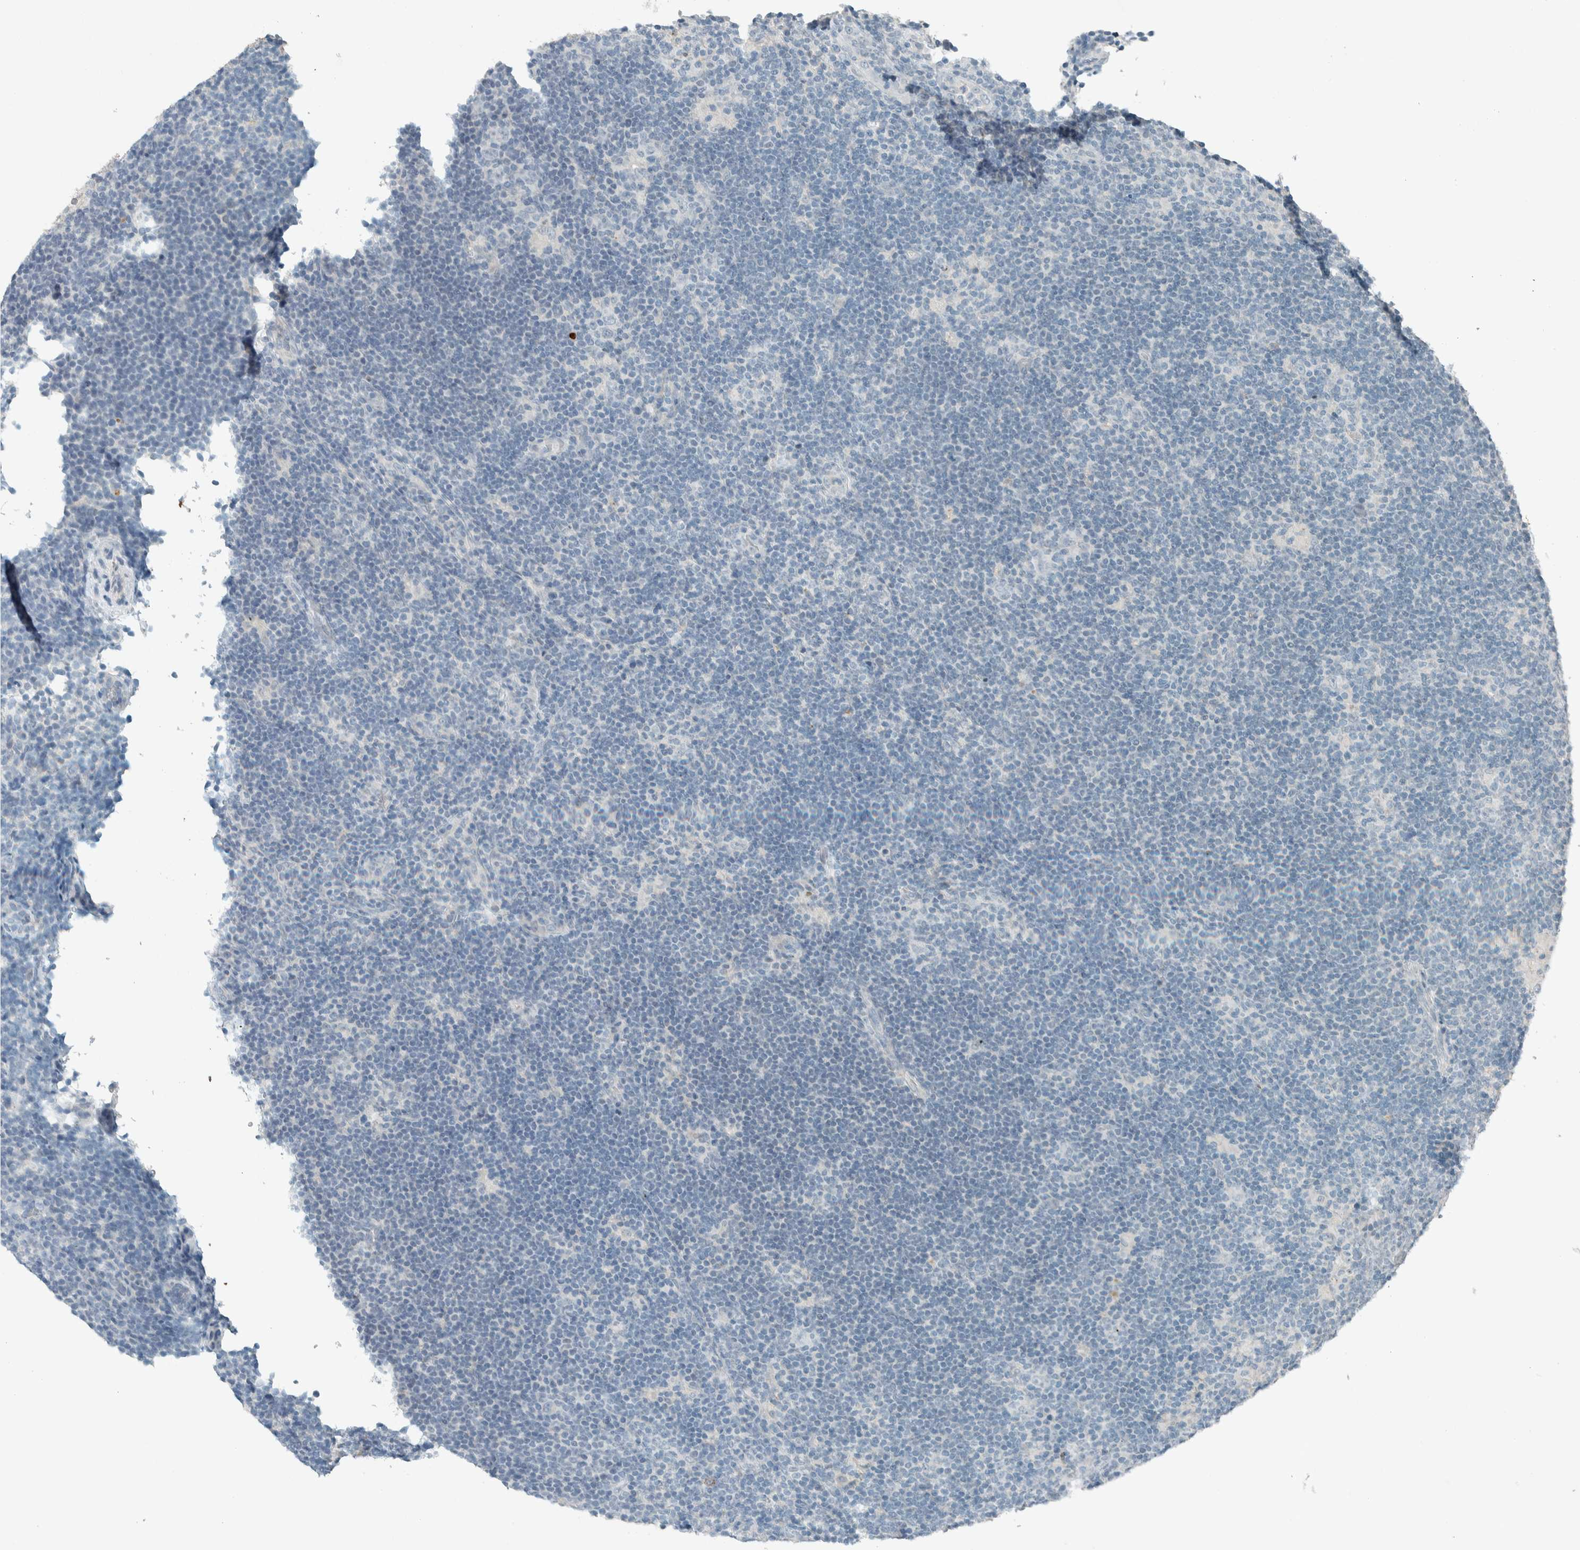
{"staining": {"intensity": "negative", "quantity": "none", "location": "none"}, "tissue": "lymphoma", "cell_type": "Tumor cells", "image_type": "cancer", "snomed": [{"axis": "morphology", "description": "Hodgkin's disease, NOS"}, {"axis": "topography", "description": "Lymph node"}], "caption": "A high-resolution micrograph shows immunohistochemistry staining of lymphoma, which displays no significant expression in tumor cells.", "gene": "CERCAM", "patient": {"sex": "female", "age": 57}}